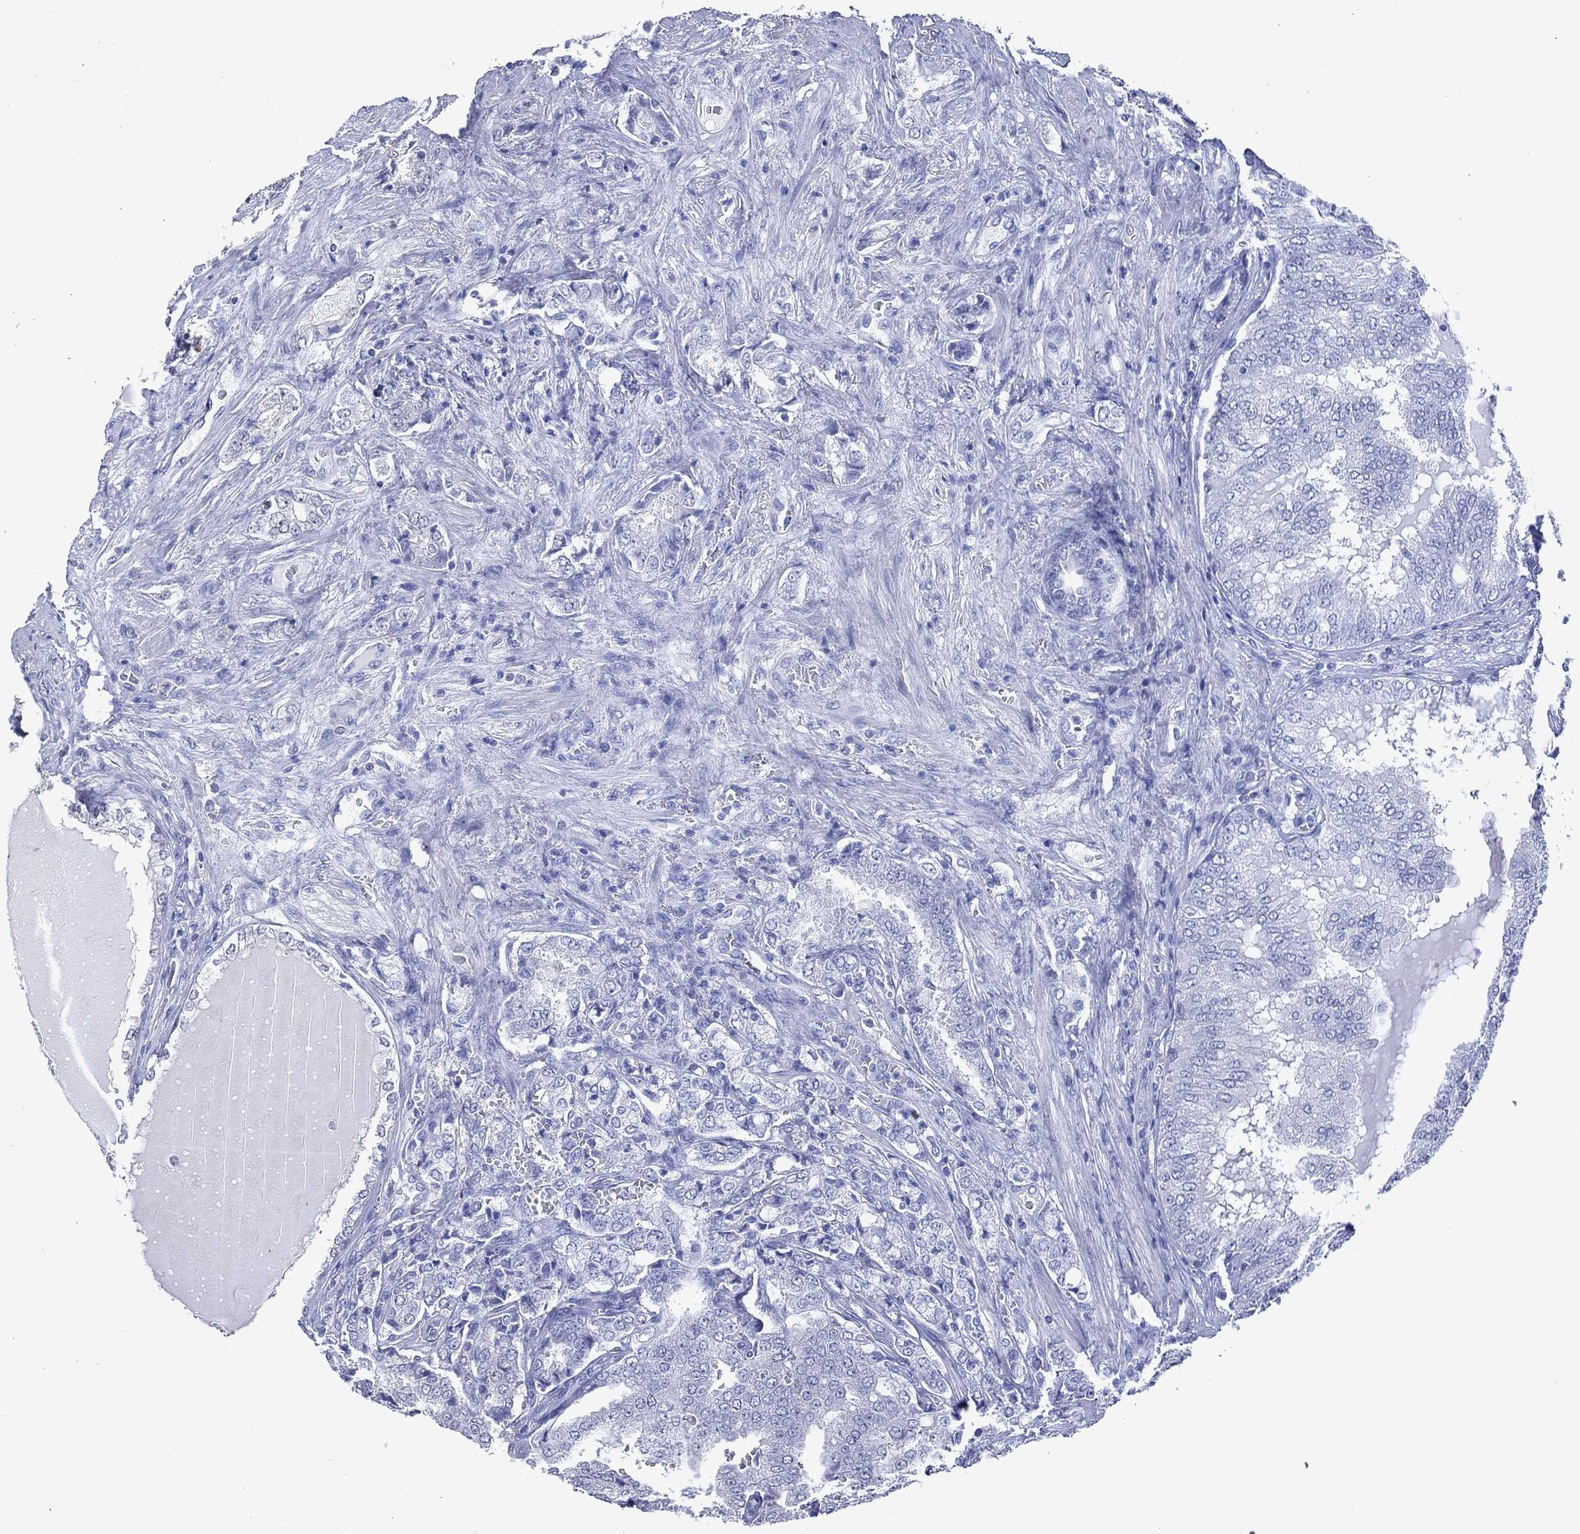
{"staining": {"intensity": "negative", "quantity": "none", "location": "none"}, "tissue": "prostate cancer", "cell_type": "Tumor cells", "image_type": "cancer", "snomed": [{"axis": "morphology", "description": "Adenocarcinoma, NOS"}, {"axis": "topography", "description": "Prostate"}], "caption": "An immunohistochemistry (IHC) histopathology image of prostate cancer (adenocarcinoma) is shown. There is no staining in tumor cells of prostate cancer (adenocarcinoma).", "gene": "MTAP", "patient": {"sex": "male", "age": 65}}